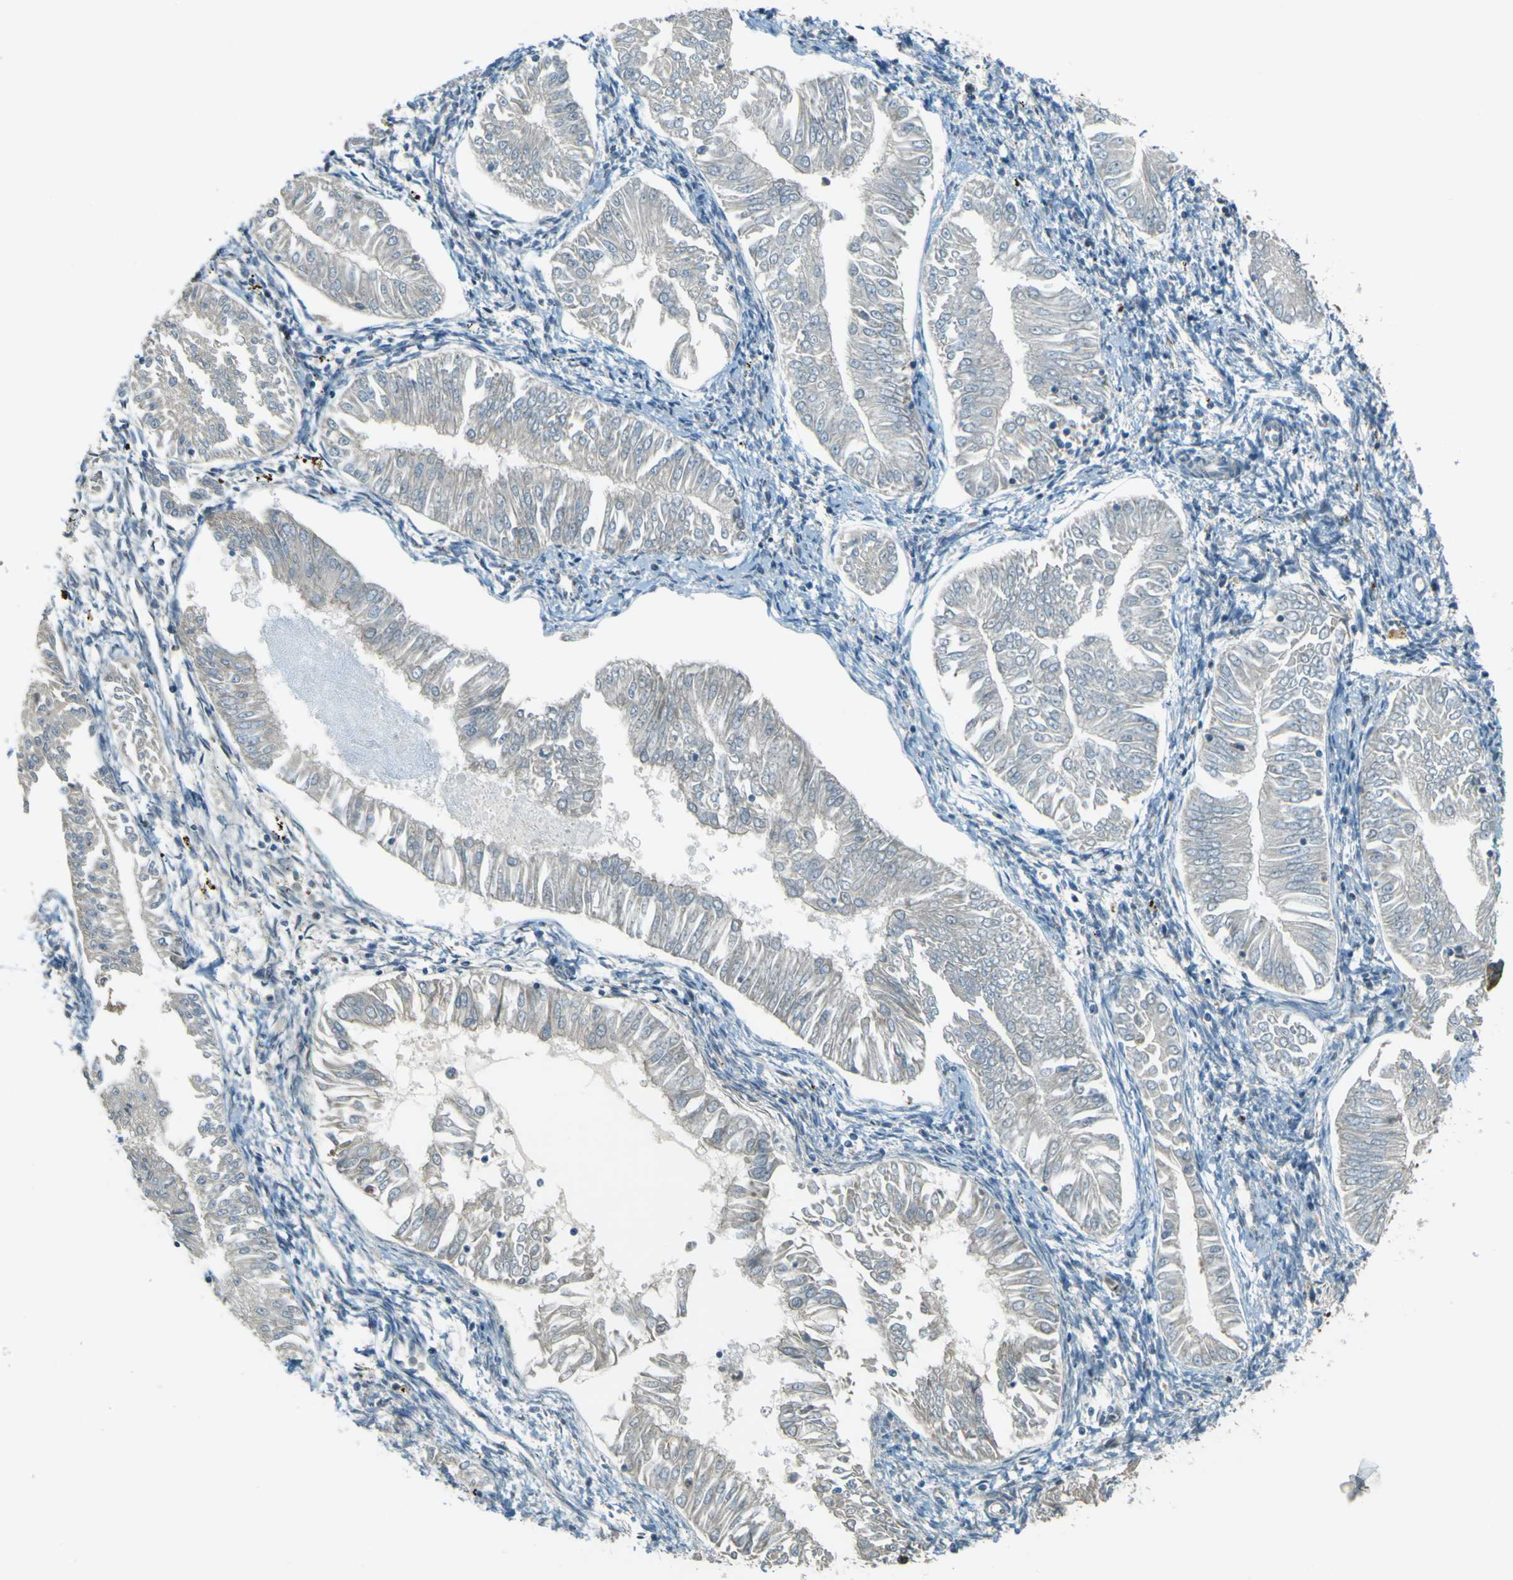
{"staining": {"intensity": "negative", "quantity": "none", "location": "none"}, "tissue": "endometrial cancer", "cell_type": "Tumor cells", "image_type": "cancer", "snomed": [{"axis": "morphology", "description": "Adenocarcinoma, NOS"}, {"axis": "topography", "description": "Endometrium"}], "caption": "Tumor cells are negative for brown protein staining in adenocarcinoma (endometrial). (DAB immunohistochemistry visualized using brightfield microscopy, high magnification).", "gene": "LPCAT1", "patient": {"sex": "female", "age": 53}}